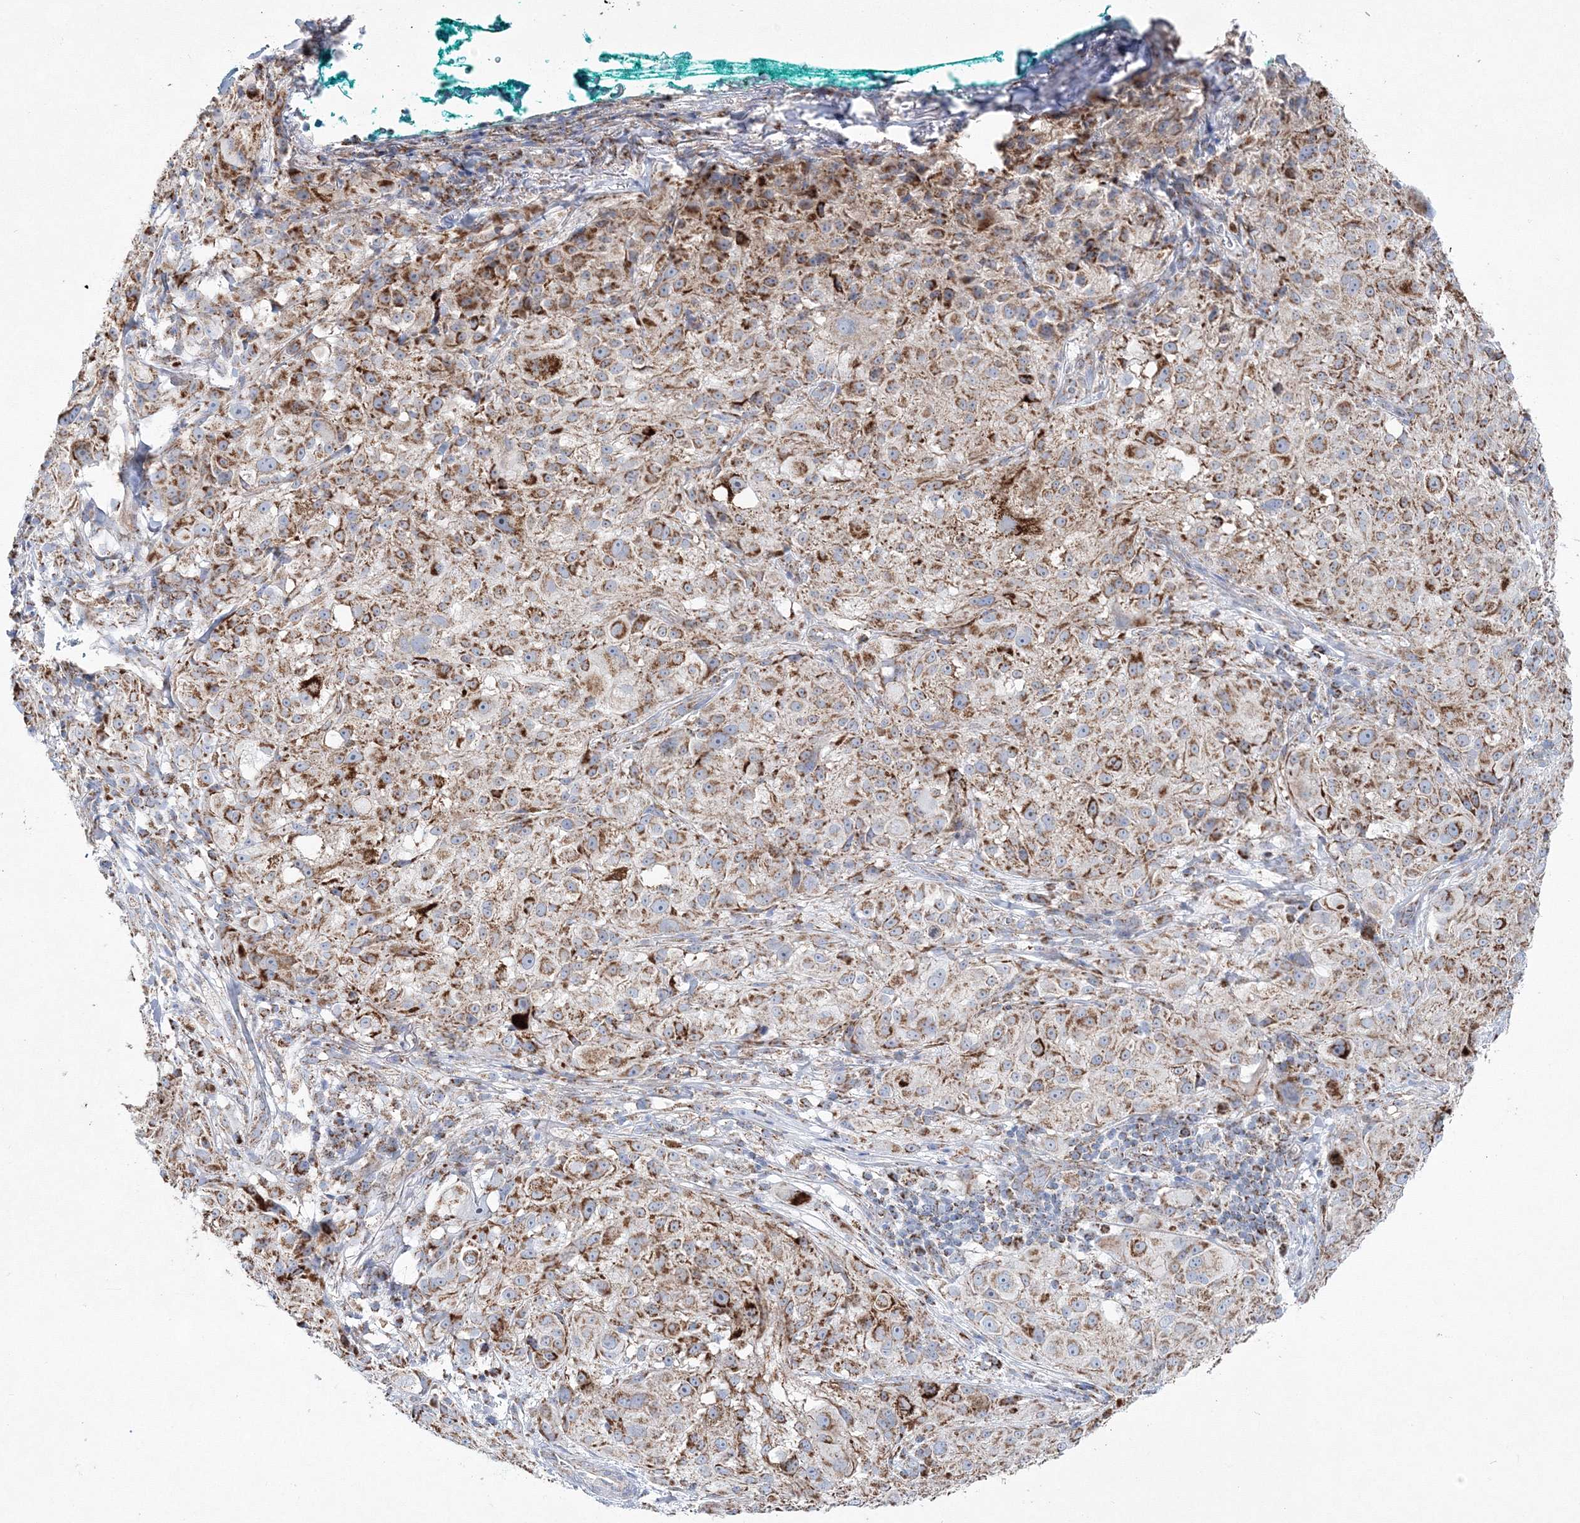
{"staining": {"intensity": "moderate", "quantity": ">75%", "location": "cytoplasmic/membranous"}, "tissue": "melanoma", "cell_type": "Tumor cells", "image_type": "cancer", "snomed": [{"axis": "morphology", "description": "Necrosis, NOS"}, {"axis": "morphology", "description": "Malignant melanoma, NOS"}, {"axis": "topography", "description": "Skin"}], "caption": "Melanoma stained with immunohistochemistry shows moderate cytoplasmic/membranous positivity in approximately >75% of tumor cells. The protein of interest is stained brown, and the nuclei are stained in blue (DAB (3,3'-diaminobenzidine) IHC with brightfield microscopy, high magnification).", "gene": "HIBCH", "patient": {"sex": "female", "age": 87}}